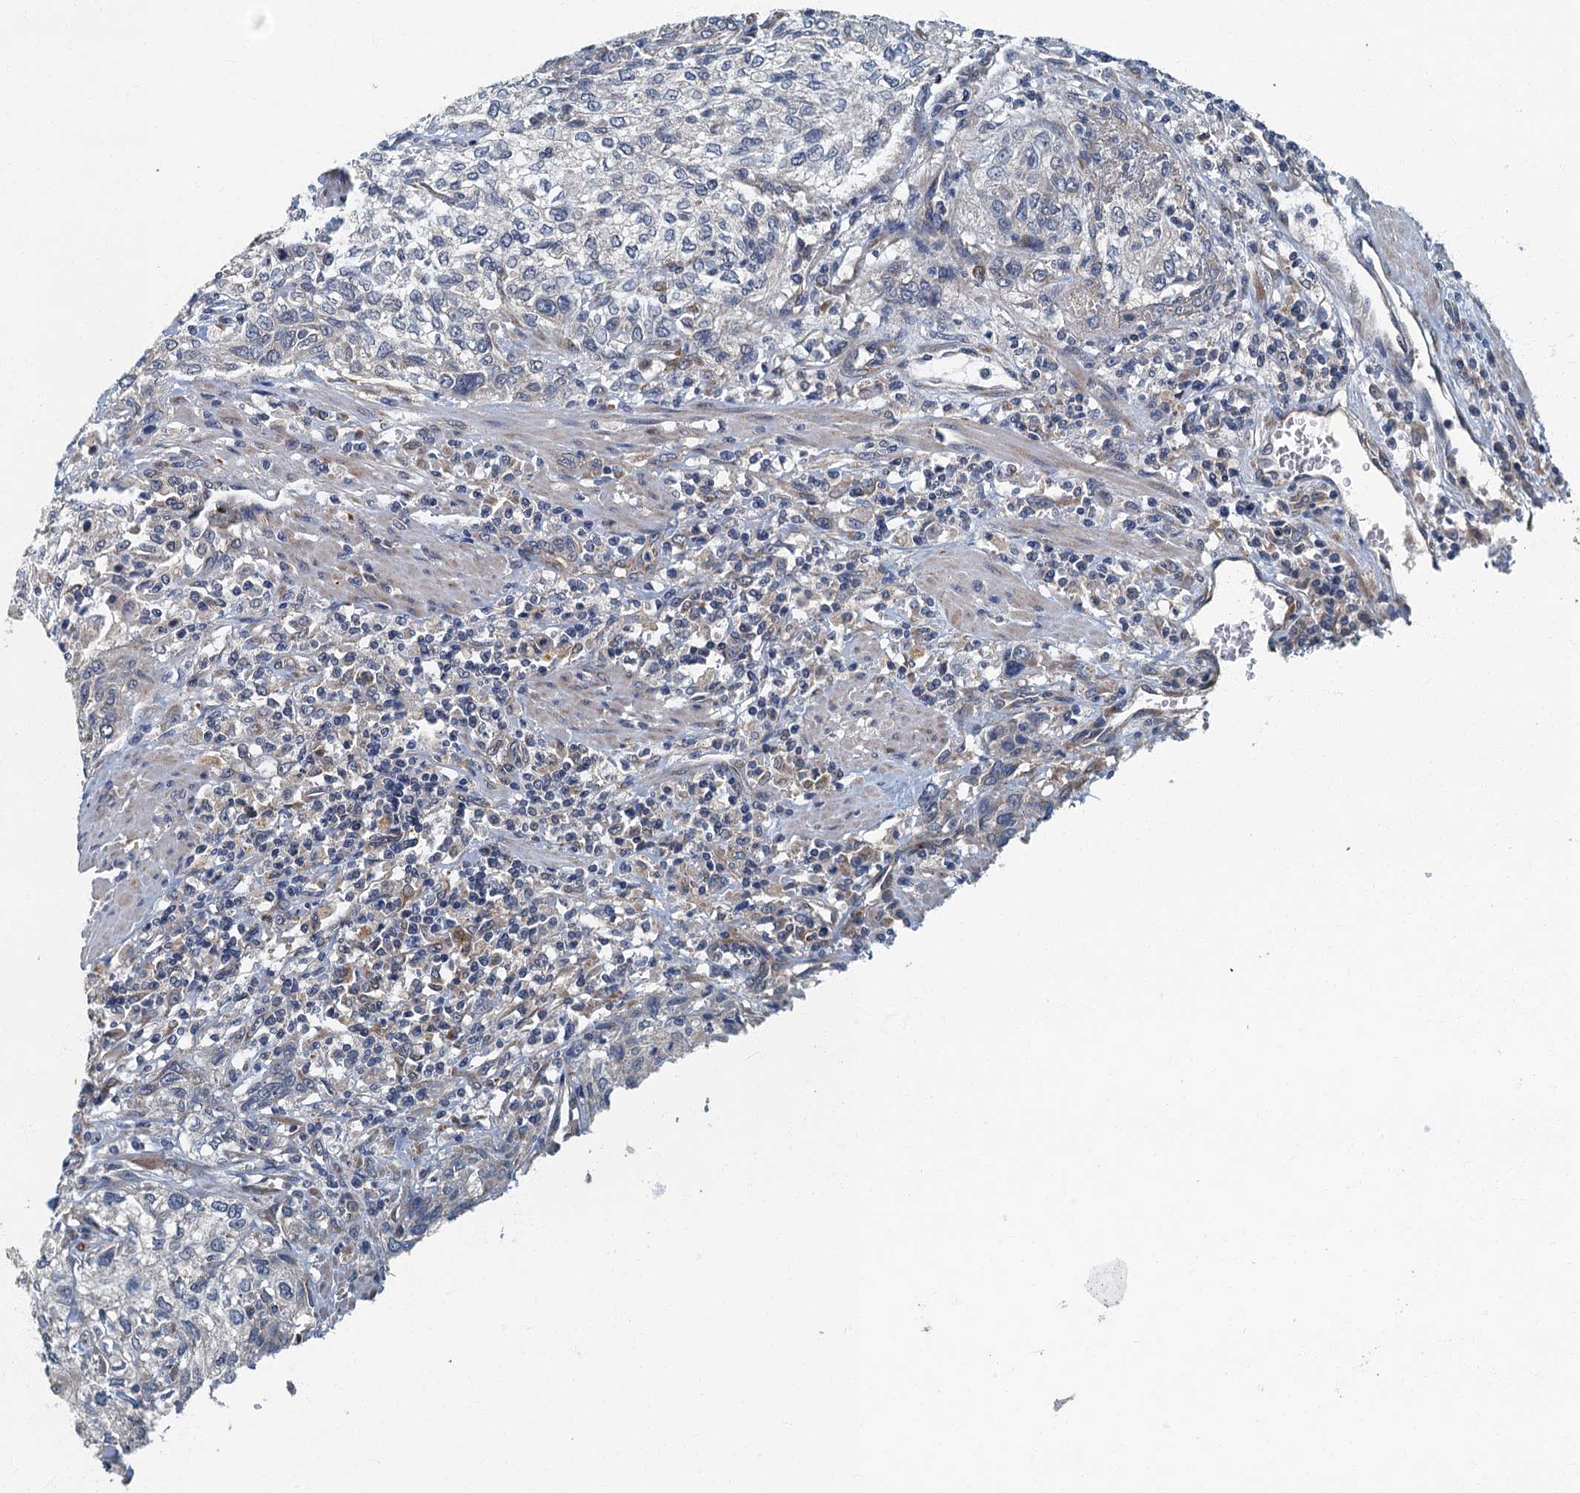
{"staining": {"intensity": "negative", "quantity": "none", "location": "none"}, "tissue": "urothelial cancer", "cell_type": "Tumor cells", "image_type": "cancer", "snomed": [{"axis": "morphology", "description": "Normal tissue, NOS"}, {"axis": "morphology", "description": "Urothelial carcinoma, NOS"}, {"axis": "topography", "description": "Urinary bladder"}, {"axis": "topography", "description": "Peripheral nerve tissue"}], "caption": "DAB (3,3'-diaminobenzidine) immunohistochemical staining of urothelial cancer shows no significant positivity in tumor cells.", "gene": "DDX49", "patient": {"sex": "male", "age": 35}}